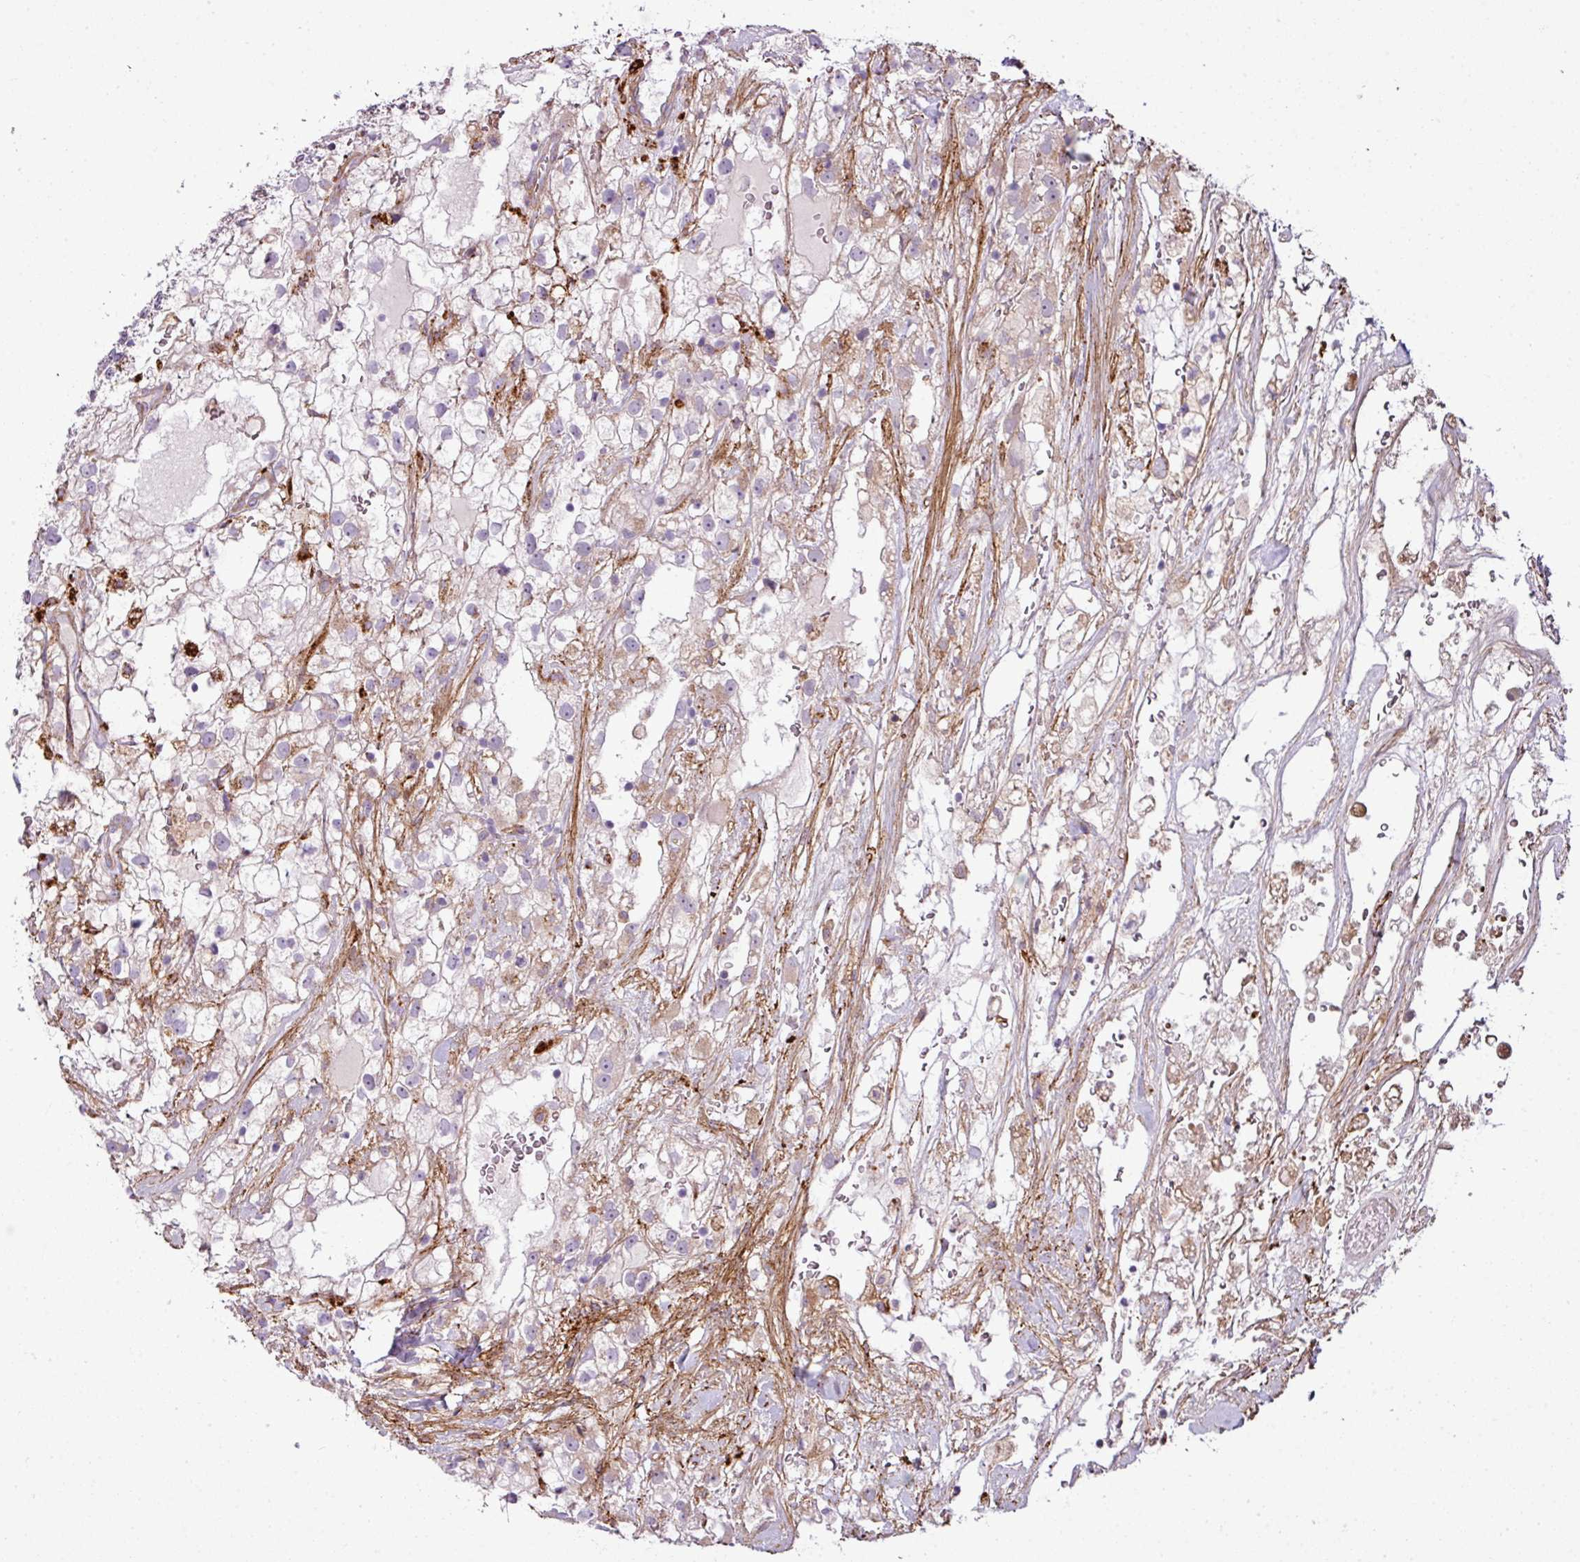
{"staining": {"intensity": "negative", "quantity": "none", "location": "none"}, "tissue": "renal cancer", "cell_type": "Tumor cells", "image_type": "cancer", "snomed": [{"axis": "morphology", "description": "Adenocarcinoma, NOS"}, {"axis": "topography", "description": "Kidney"}], "caption": "Human renal cancer (adenocarcinoma) stained for a protein using IHC displays no positivity in tumor cells.", "gene": "COL8A1", "patient": {"sex": "male", "age": 59}}